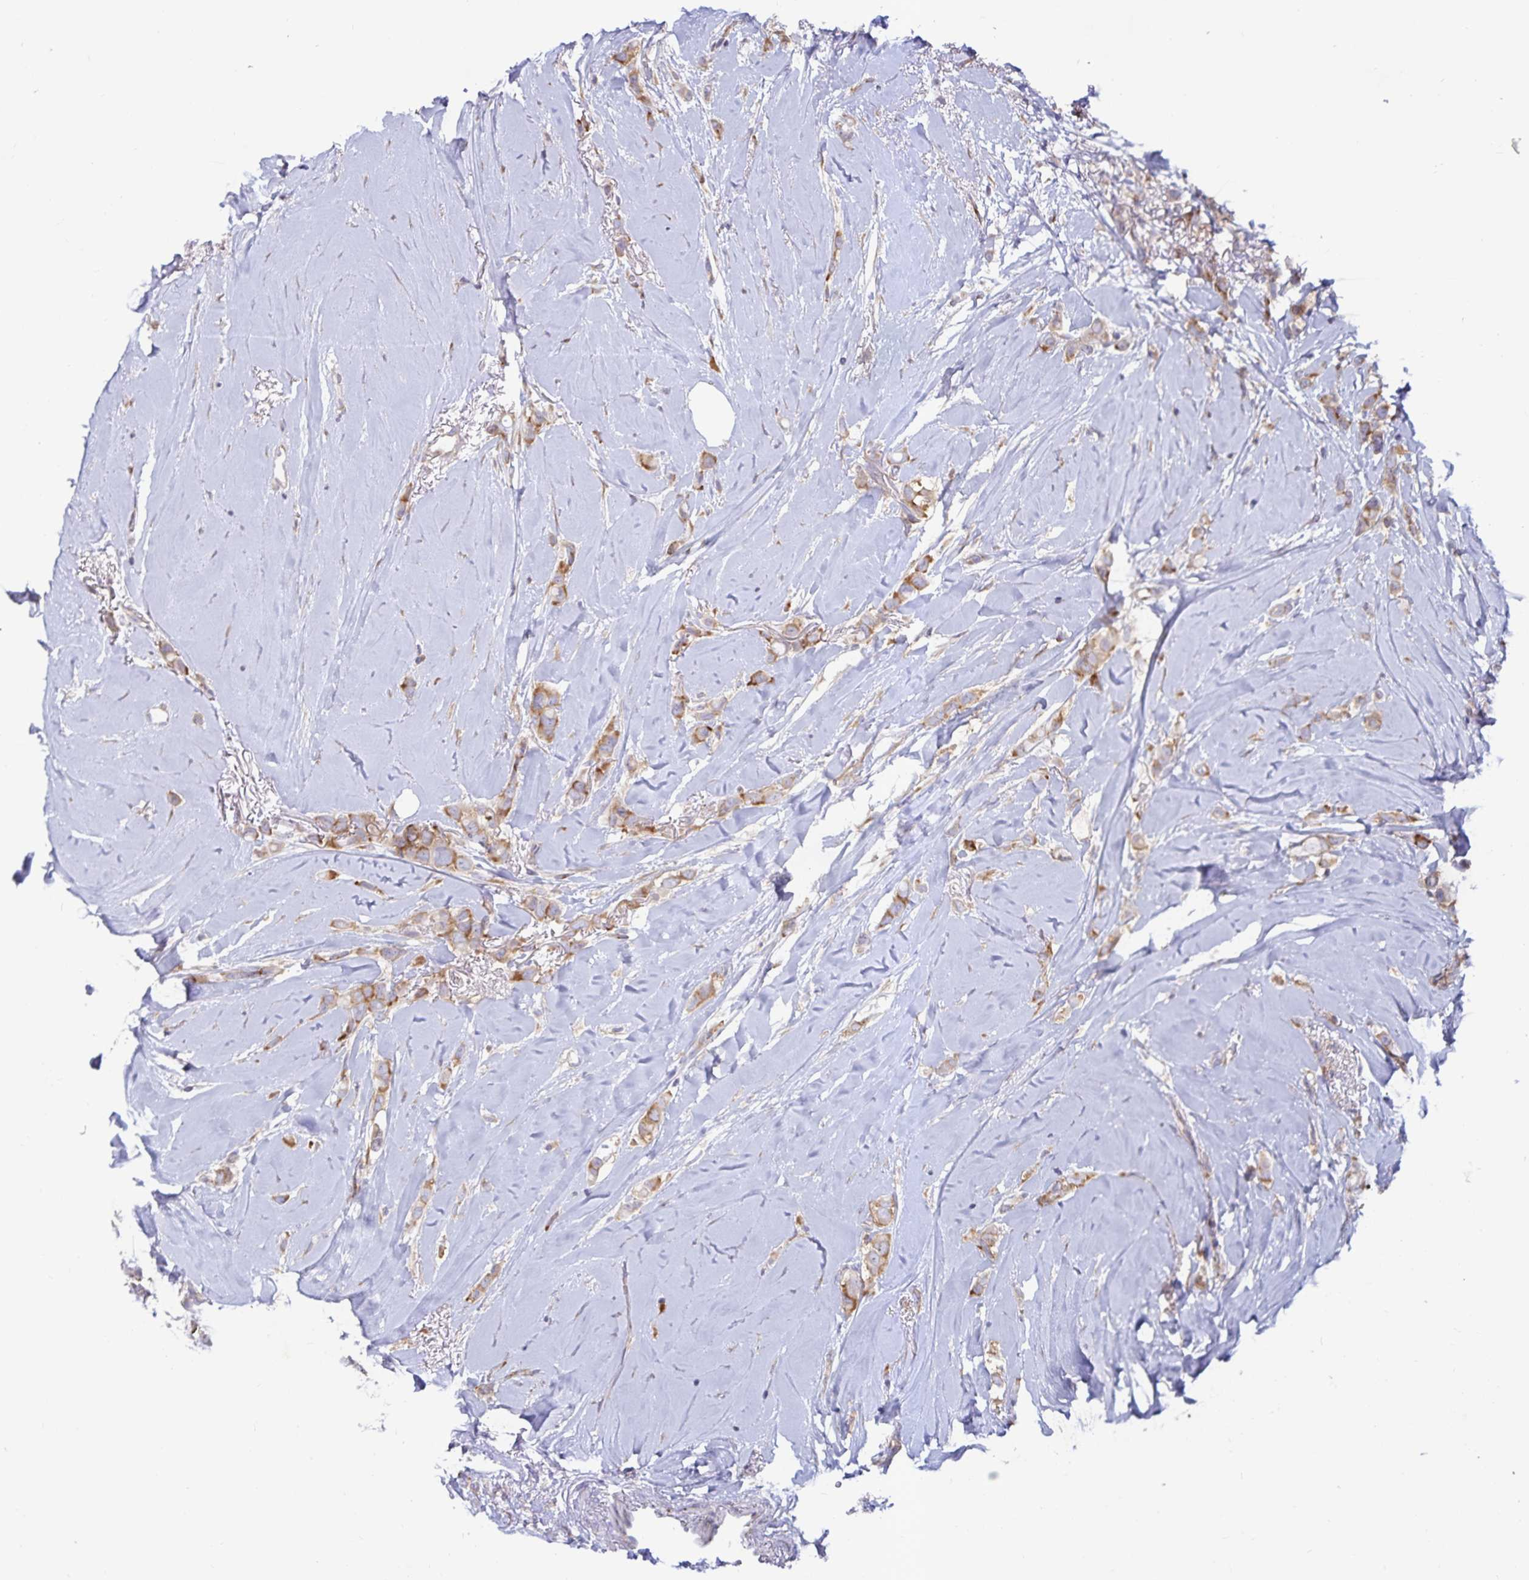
{"staining": {"intensity": "moderate", "quantity": ">75%", "location": "cytoplasmic/membranous"}, "tissue": "breast cancer", "cell_type": "Tumor cells", "image_type": "cancer", "snomed": [{"axis": "morphology", "description": "Lobular carcinoma"}, {"axis": "topography", "description": "Breast"}], "caption": "Tumor cells display medium levels of moderate cytoplasmic/membranous staining in approximately >75% of cells in human lobular carcinoma (breast).", "gene": "FAM120A", "patient": {"sex": "female", "age": 66}}